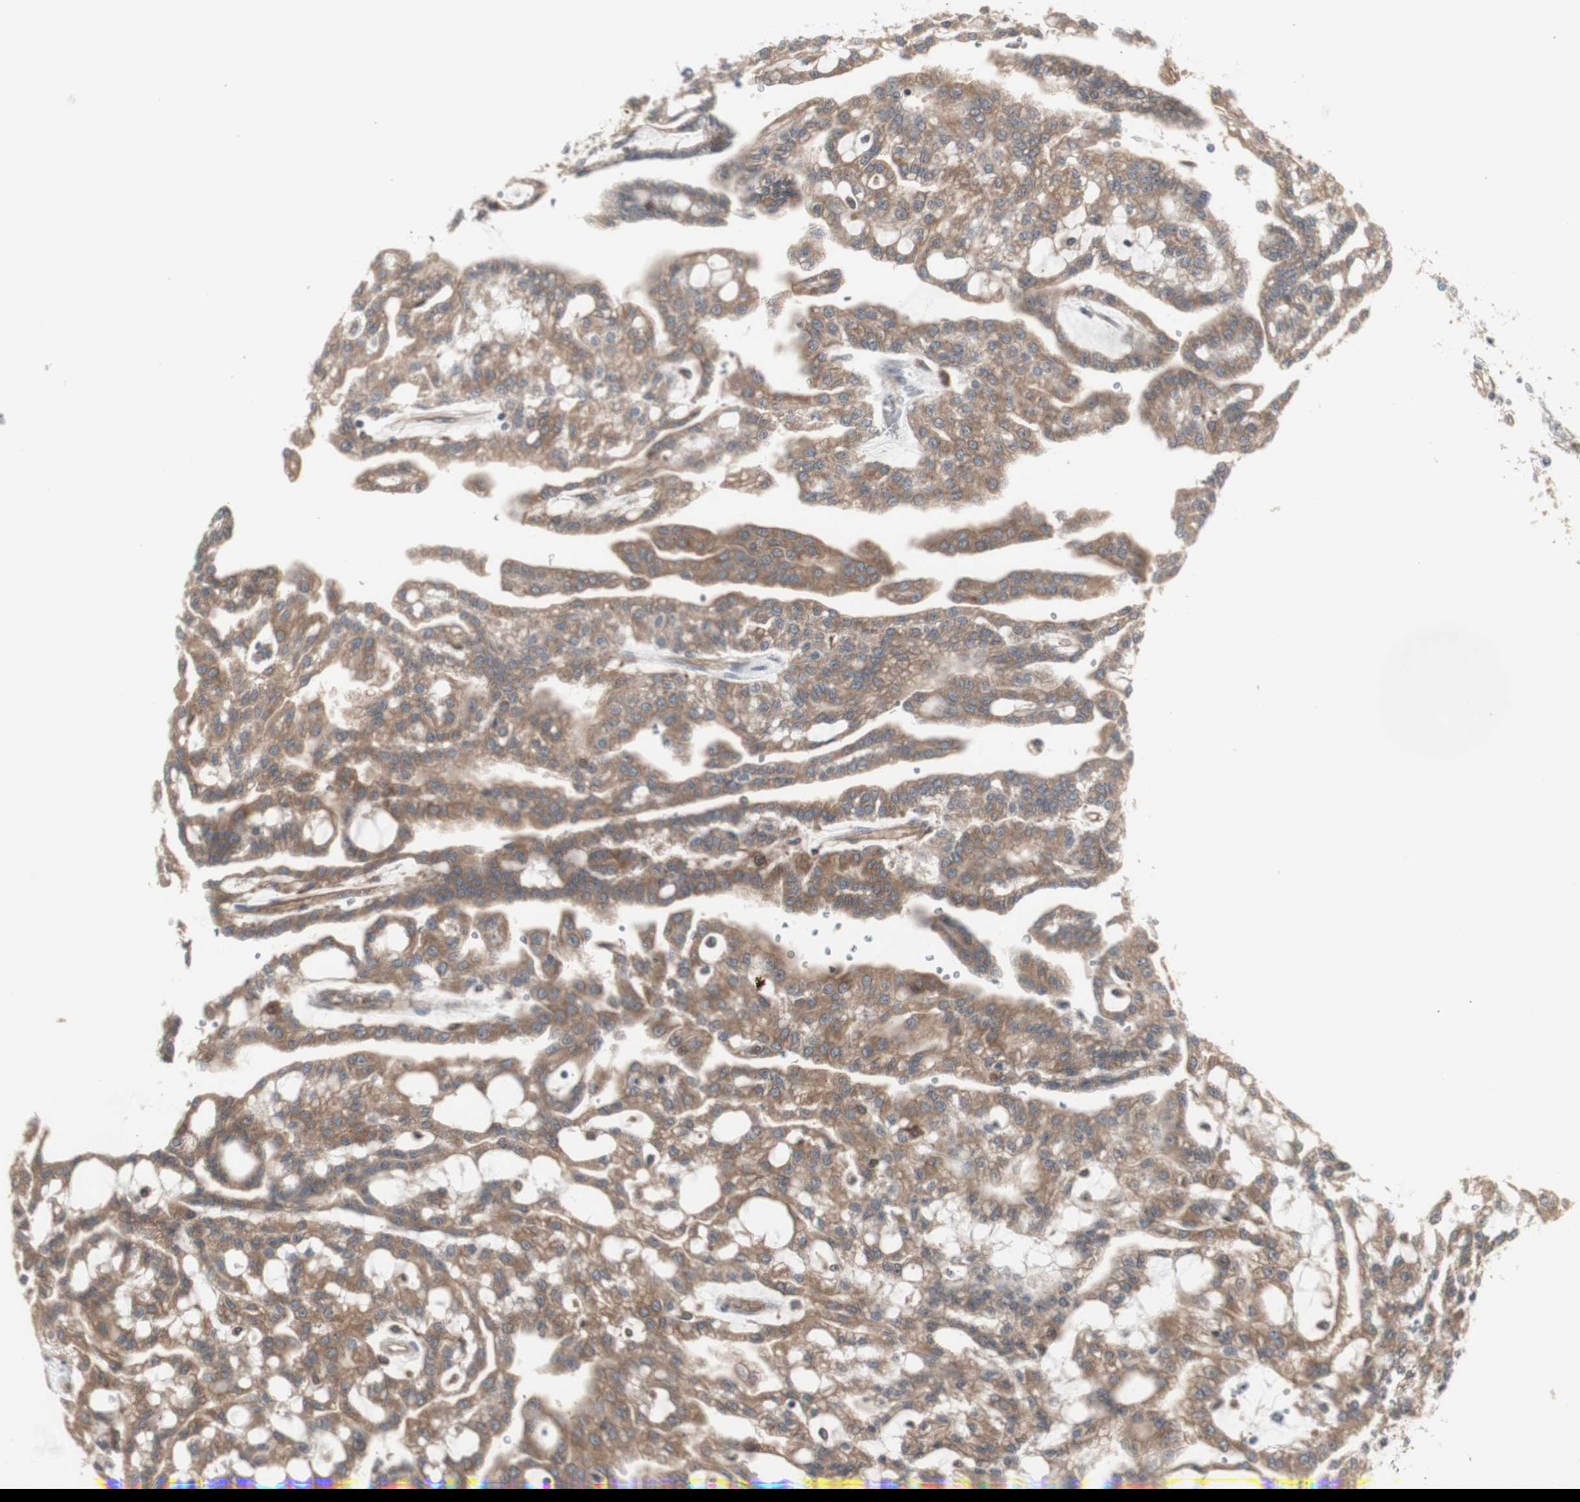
{"staining": {"intensity": "moderate", "quantity": ">75%", "location": "cytoplasmic/membranous"}, "tissue": "renal cancer", "cell_type": "Tumor cells", "image_type": "cancer", "snomed": [{"axis": "morphology", "description": "Adenocarcinoma, NOS"}, {"axis": "topography", "description": "Kidney"}], "caption": "A micrograph of renal cancer stained for a protein demonstrates moderate cytoplasmic/membranous brown staining in tumor cells.", "gene": "CHURC1-FNTB", "patient": {"sex": "male", "age": 63}}